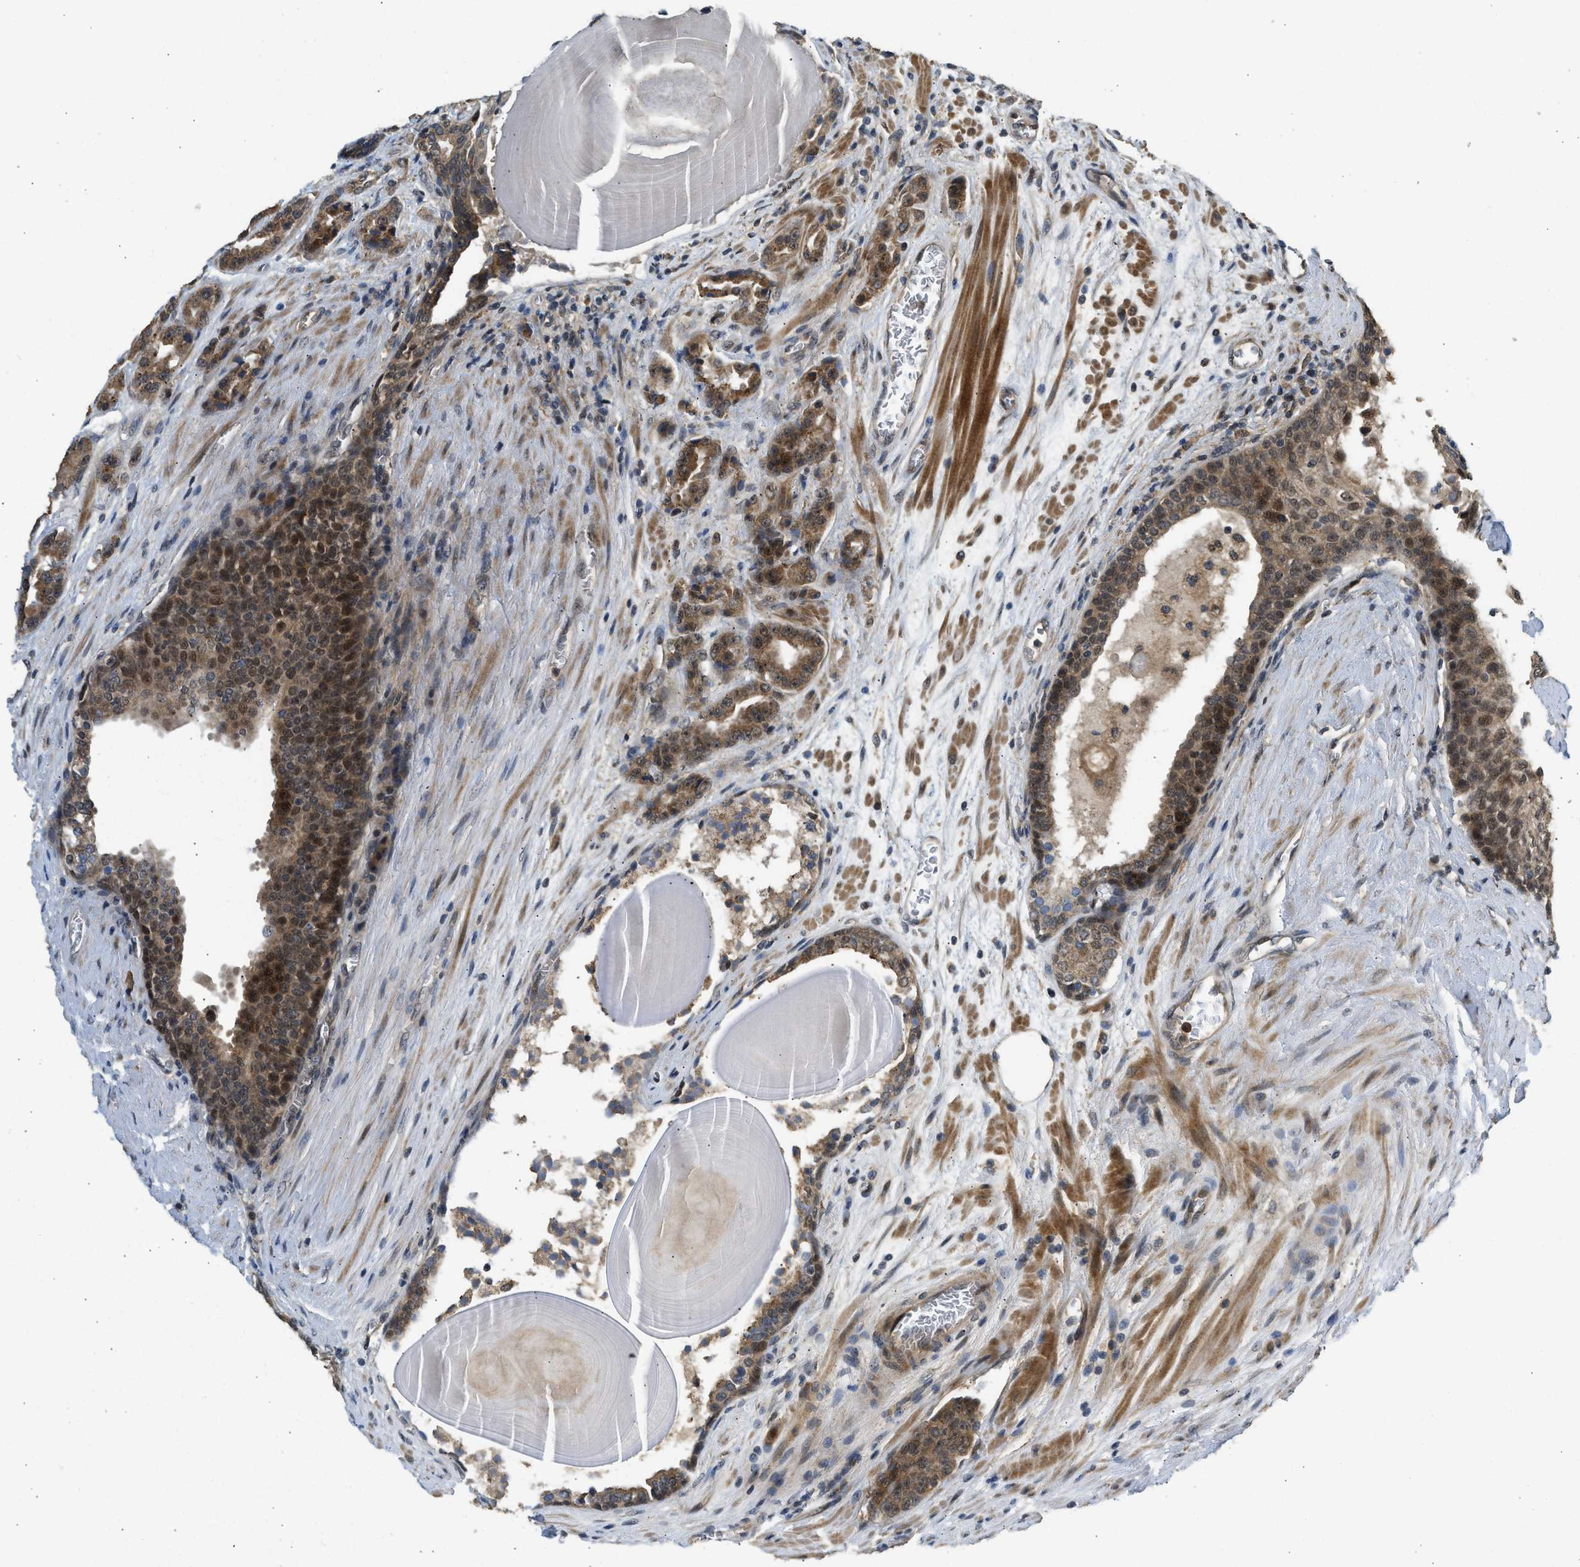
{"staining": {"intensity": "moderate", "quantity": ">75%", "location": "cytoplasmic/membranous,nuclear"}, "tissue": "prostate cancer", "cell_type": "Tumor cells", "image_type": "cancer", "snomed": [{"axis": "morphology", "description": "Adenocarcinoma, High grade"}, {"axis": "topography", "description": "Prostate"}], "caption": "High-magnification brightfield microscopy of adenocarcinoma (high-grade) (prostate) stained with DAB (brown) and counterstained with hematoxylin (blue). tumor cells exhibit moderate cytoplasmic/membranous and nuclear positivity is identified in about>75% of cells.", "gene": "GET1", "patient": {"sex": "male", "age": 60}}